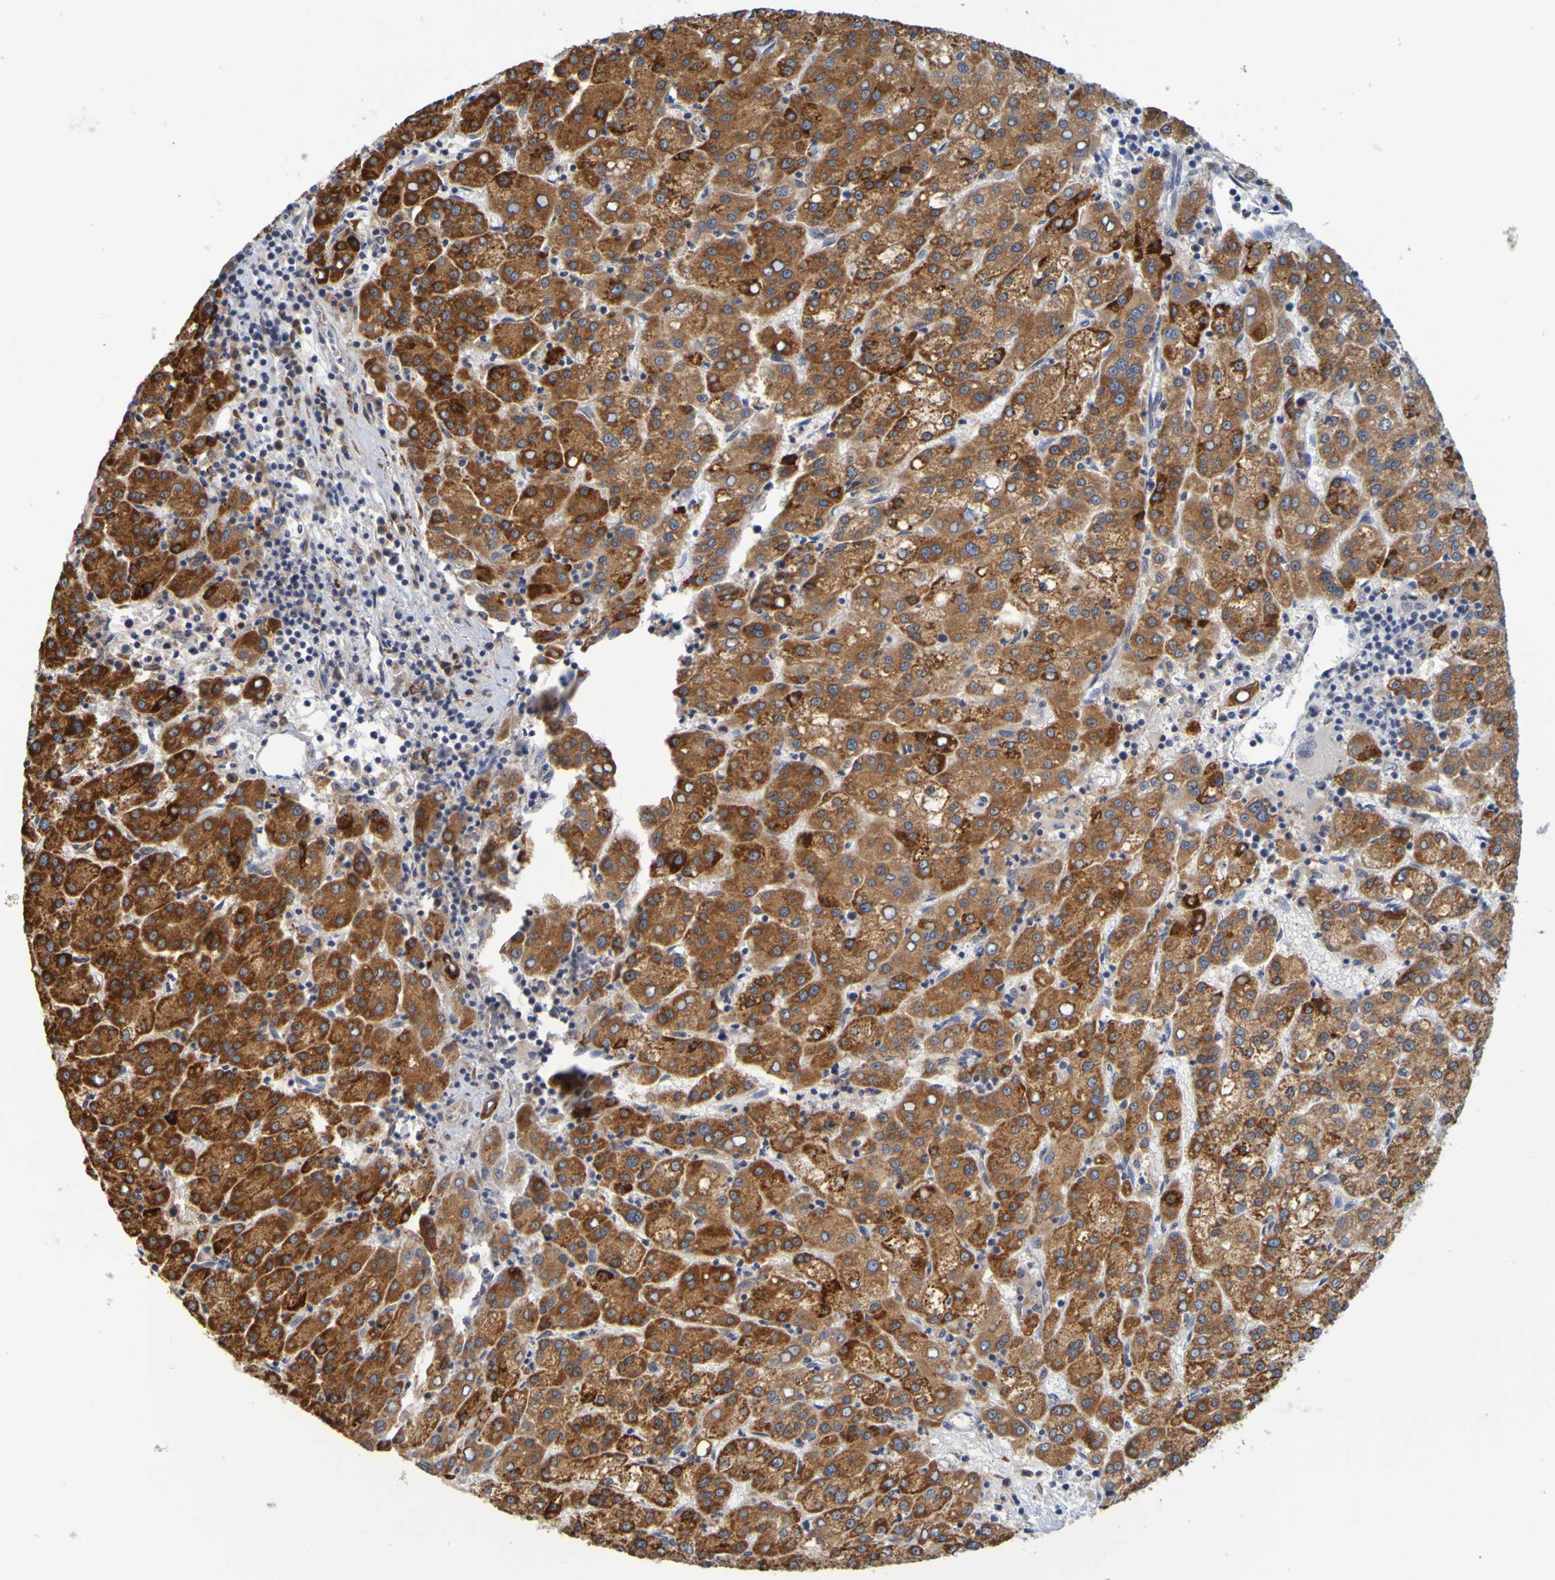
{"staining": {"intensity": "strong", "quantity": "25%-75%", "location": "cytoplasmic/membranous"}, "tissue": "liver cancer", "cell_type": "Tumor cells", "image_type": "cancer", "snomed": [{"axis": "morphology", "description": "Carcinoma, Hepatocellular, NOS"}, {"axis": "topography", "description": "Liver"}], "caption": "This histopathology image reveals liver cancer stained with immunohistochemistry to label a protein in brown. The cytoplasmic/membranous of tumor cells show strong positivity for the protein. Nuclei are counter-stained blue.", "gene": "SIL1", "patient": {"sex": "female", "age": 58}}